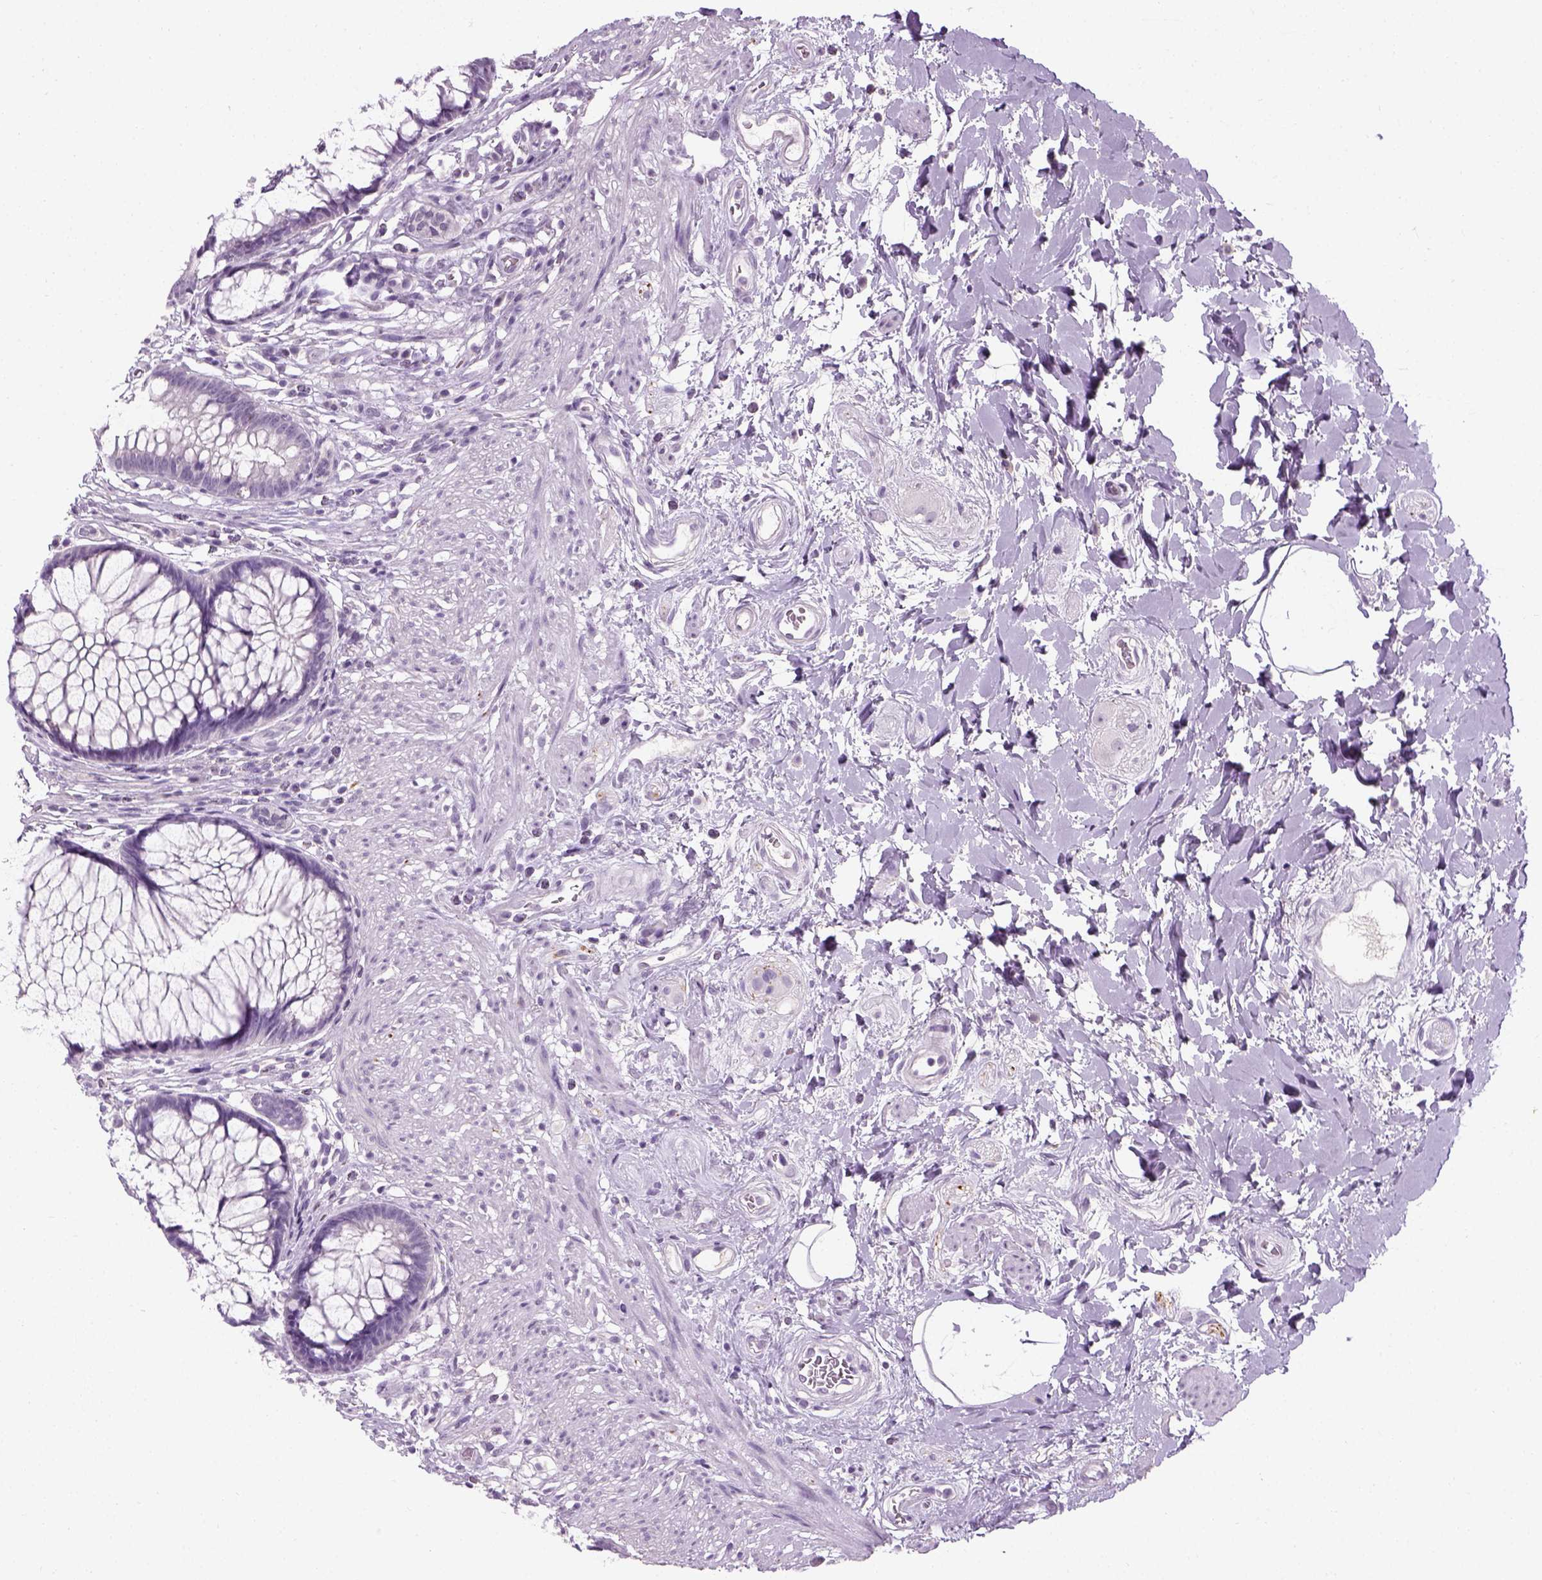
{"staining": {"intensity": "negative", "quantity": "none", "location": "none"}, "tissue": "rectum", "cell_type": "Glandular cells", "image_type": "normal", "snomed": [{"axis": "morphology", "description": "Normal tissue, NOS"}, {"axis": "topography", "description": "Smooth muscle"}, {"axis": "topography", "description": "Rectum"}], "caption": "IHC of unremarkable rectum displays no positivity in glandular cells.", "gene": "TH", "patient": {"sex": "male", "age": 53}}